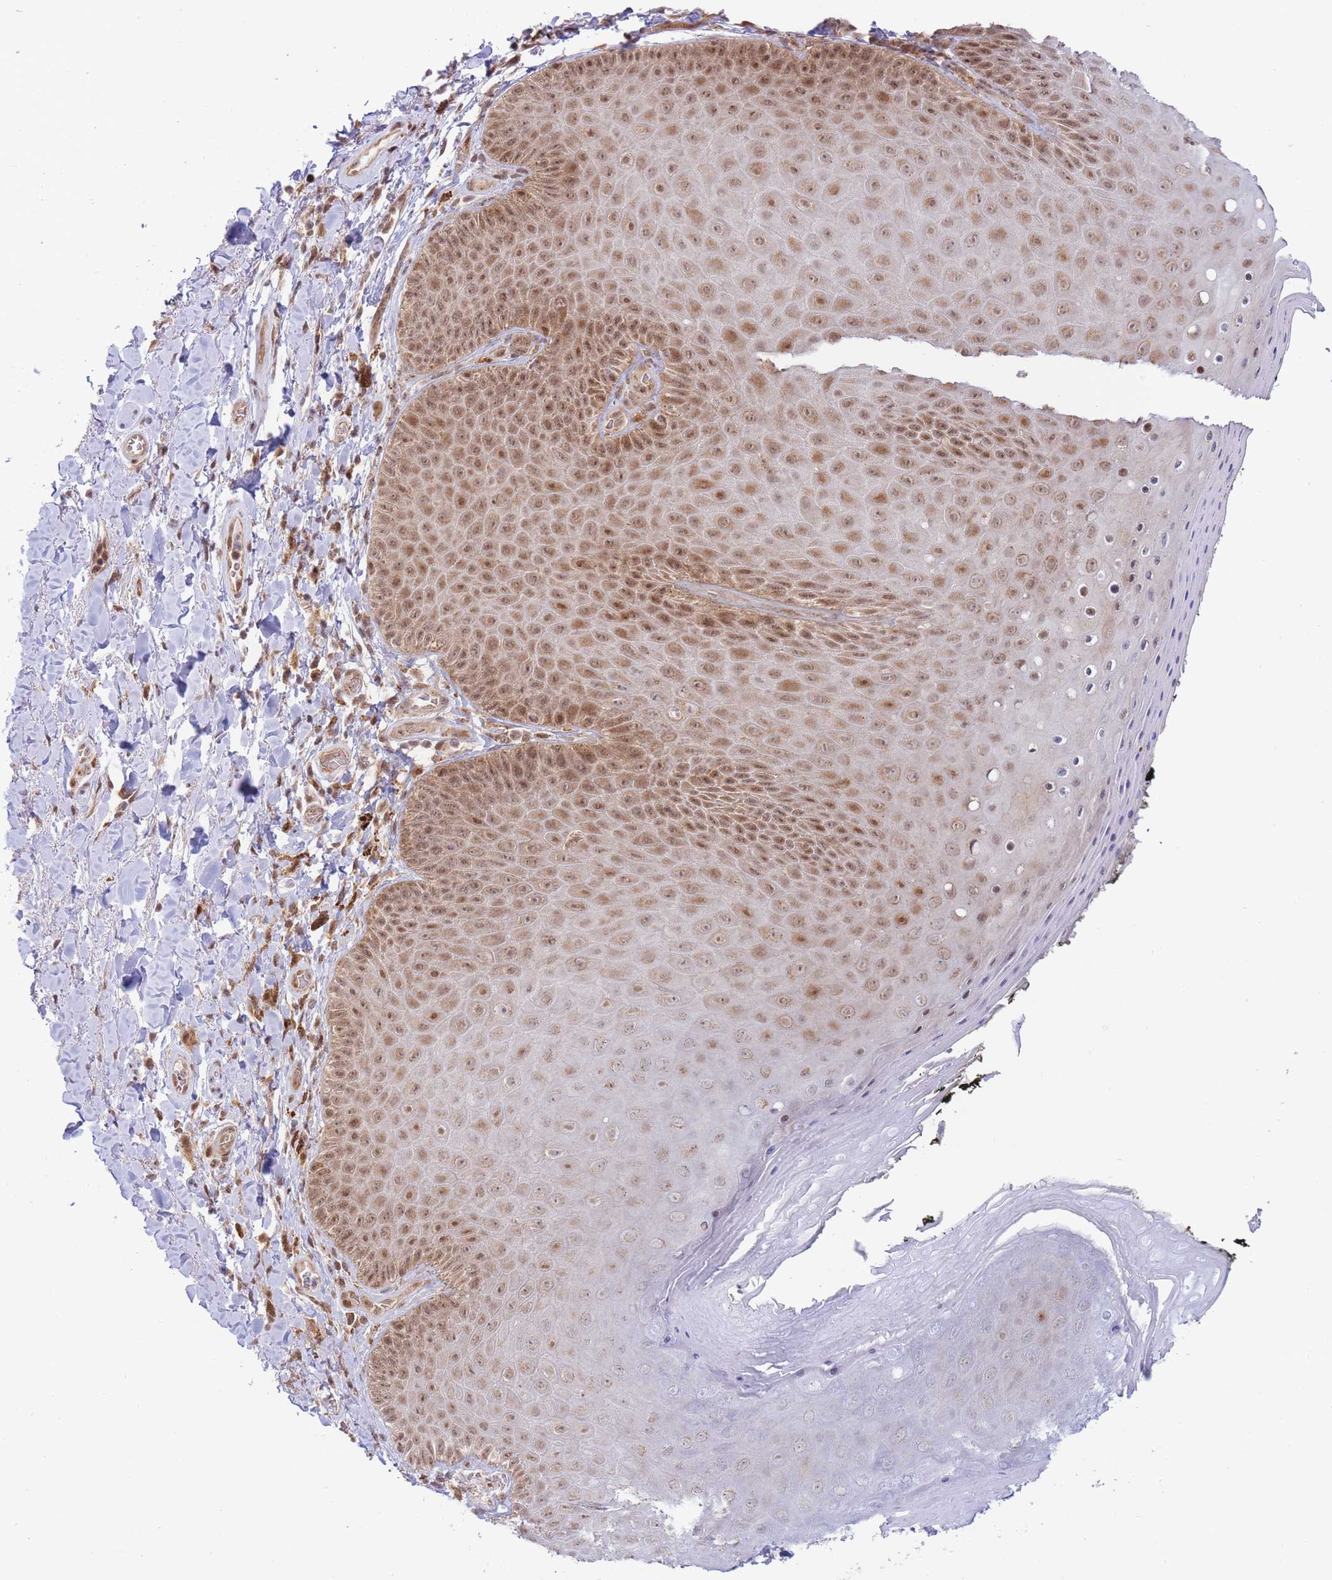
{"staining": {"intensity": "moderate", "quantity": ">75%", "location": "nuclear"}, "tissue": "skin", "cell_type": "Epidermal cells", "image_type": "normal", "snomed": [{"axis": "morphology", "description": "Normal tissue, NOS"}, {"axis": "topography", "description": "Anal"}, {"axis": "topography", "description": "Peripheral nerve tissue"}], "caption": "This photomicrograph exhibits immunohistochemistry (IHC) staining of normal human skin, with medium moderate nuclear positivity in about >75% of epidermal cells.", "gene": "BOD1L1", "patient": {"sex": "male", "age": 53}}